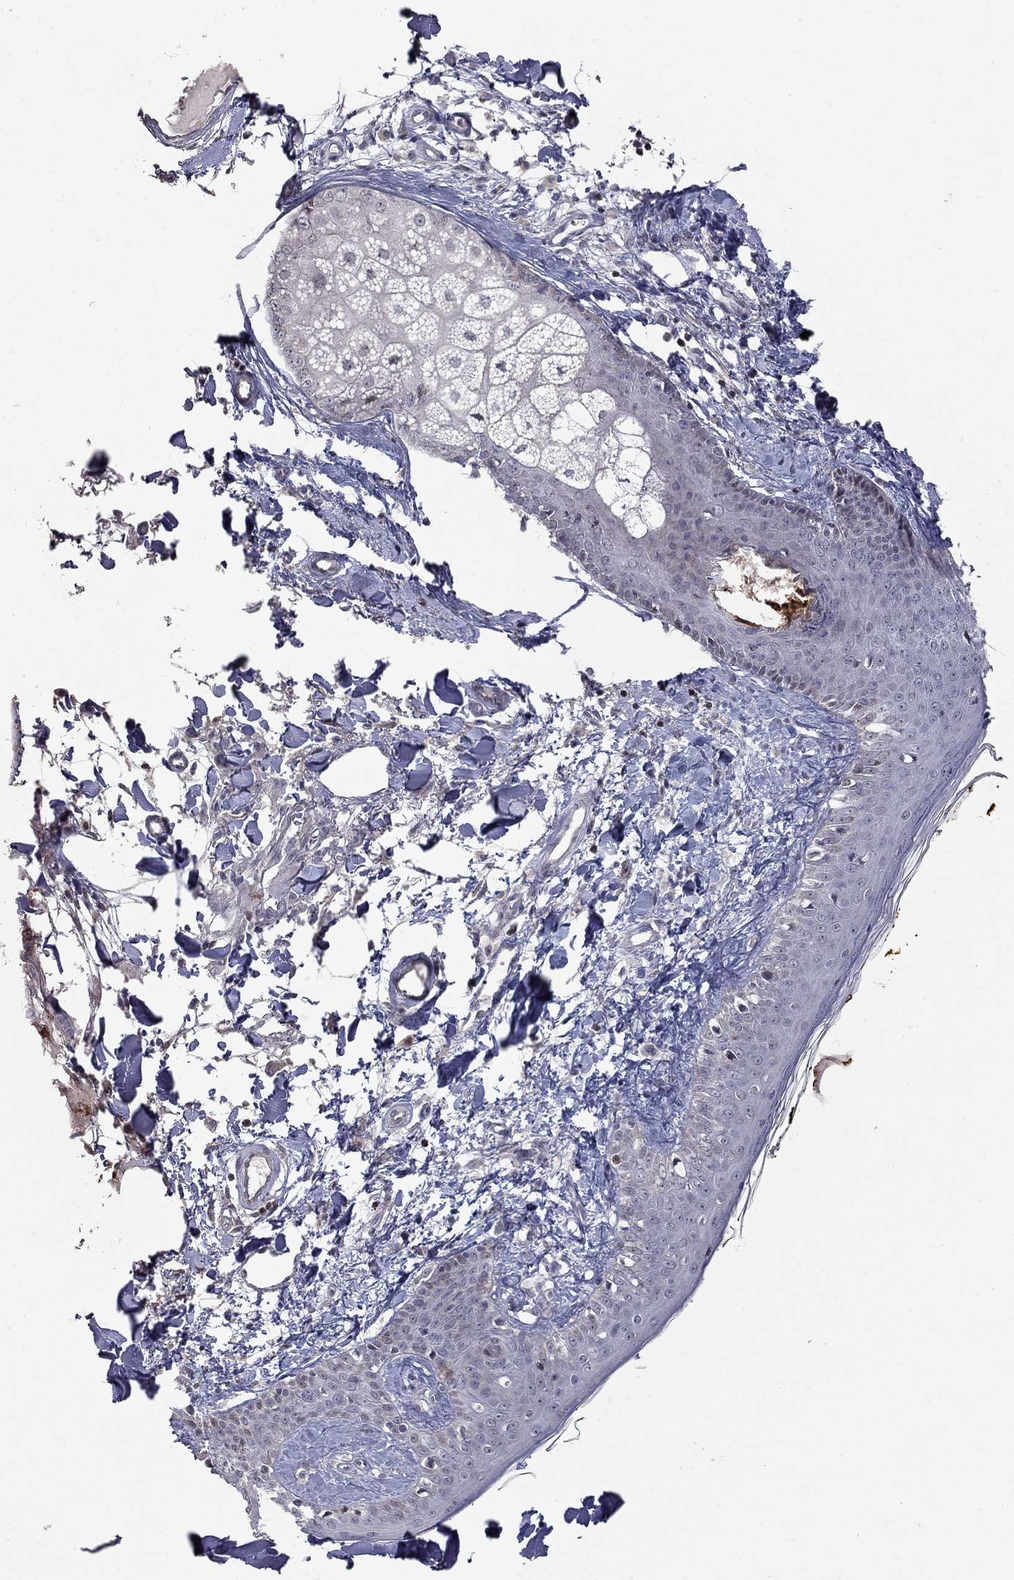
{"staining": {"intensity": "negative", "quantity": "none", "location": "none"}, "tissue": "skin", "cell_type": "Fibroblasts", "image_type": "normal", "snomed": [{"axis": "morphology", "description": "Normal tissue, NOS"}, {"axis": "topography", "description": "Skin"}], "caption": "Human skin stained for a protein using IHC demonstrates no positivity in fibroblasts.", "gene": "HDAC3", "patient": {"sex": "male", "age": 76}}